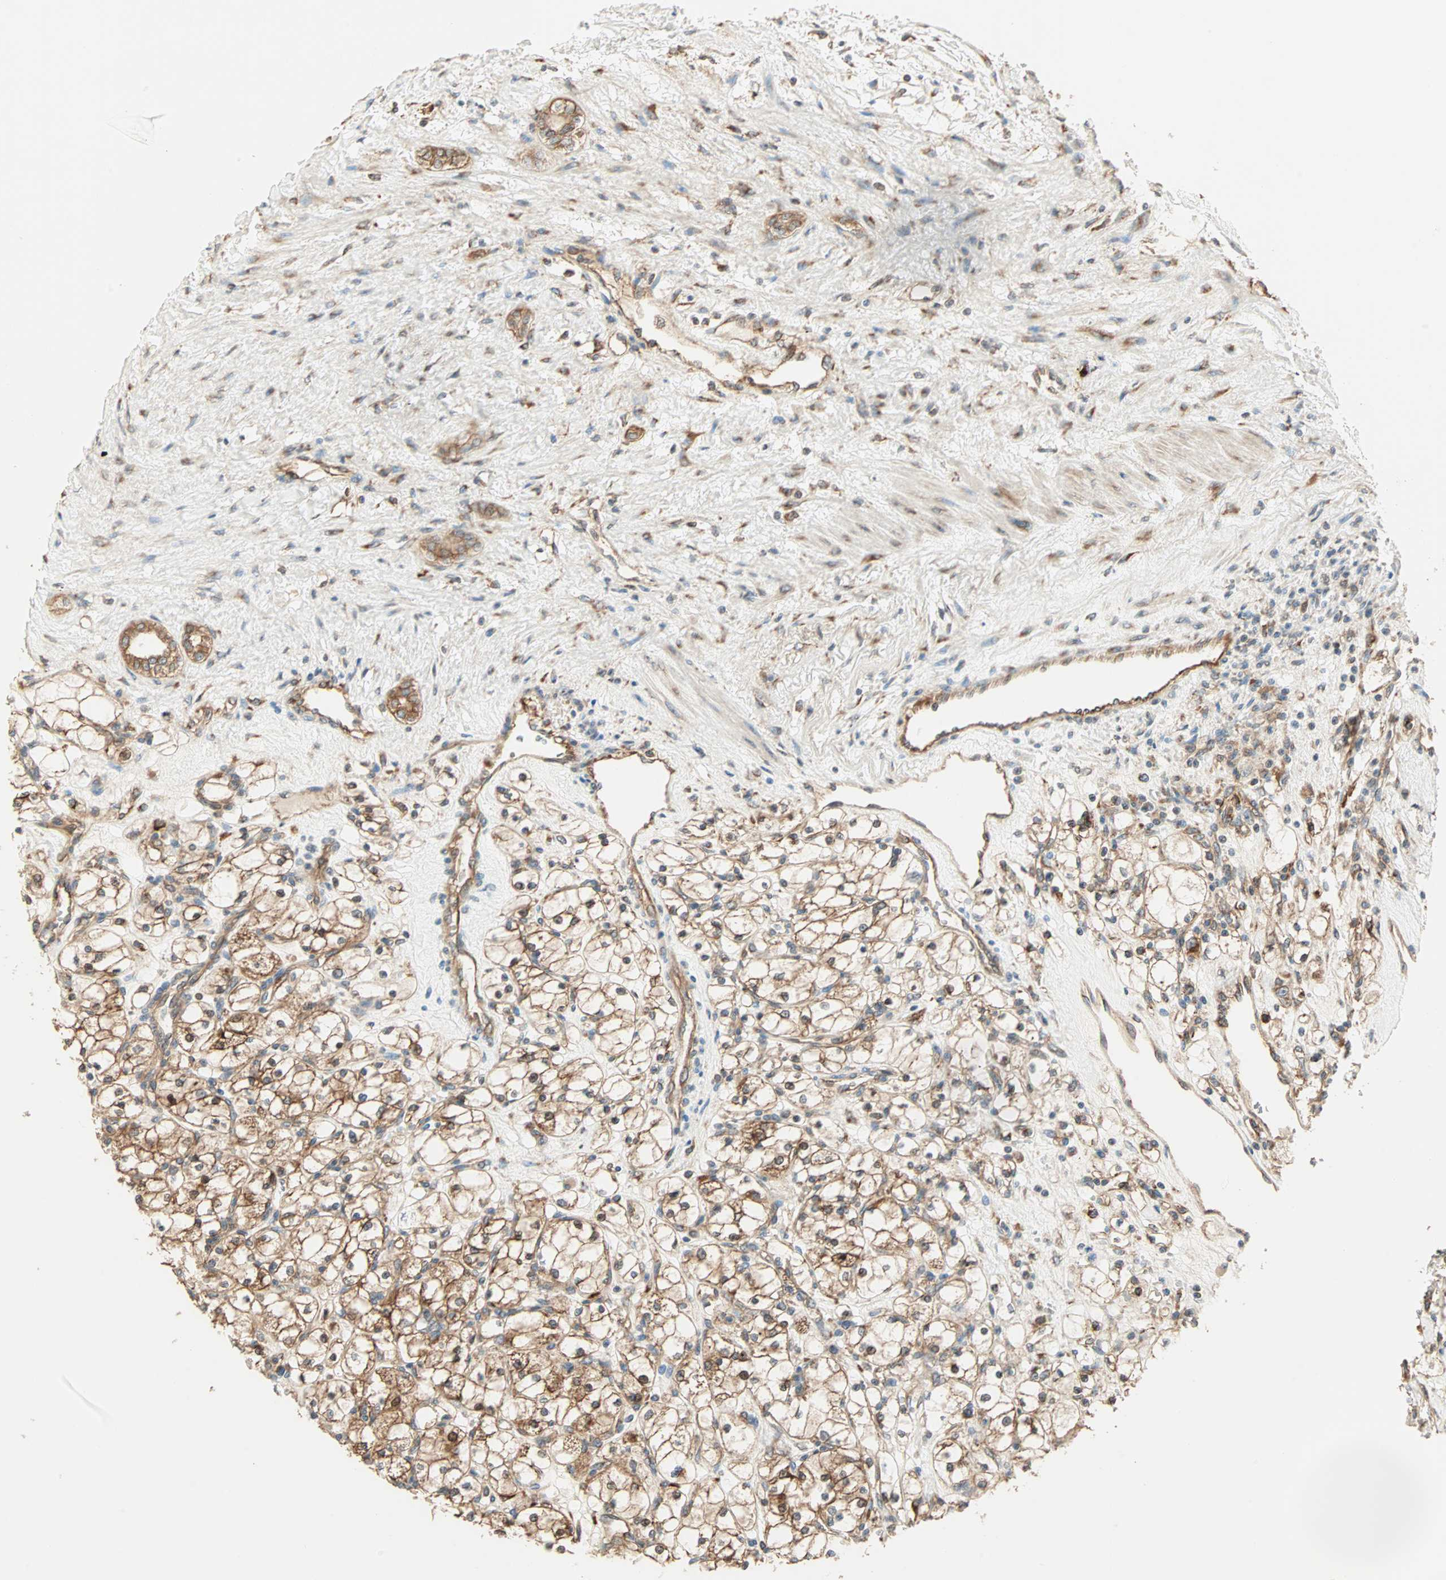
{"staining": {"intensity": "strong", "quantity": ">75%", "location": "cytoplasmic/membranous"}, "tissue": "renal cancer", "cell_type": "Tumor cells", "image_type": "cancer", "snomed": [{"axis": "morphology", "description": "Adenocarcinoma, NOS"}, {"axis": "topography", "description": "Kidney"}], "caption": "The immunohistochemical stain highlights strong cytoplasmic/membranous positivity in tumor cells of renal cancer tissue. The staining was performed using DAB, with brown indicating positive protein expression. Nuclei are stained blue with hematoxylin.", "gene": "P4HA1", "patient": {"sex": "female", "age": 83}}